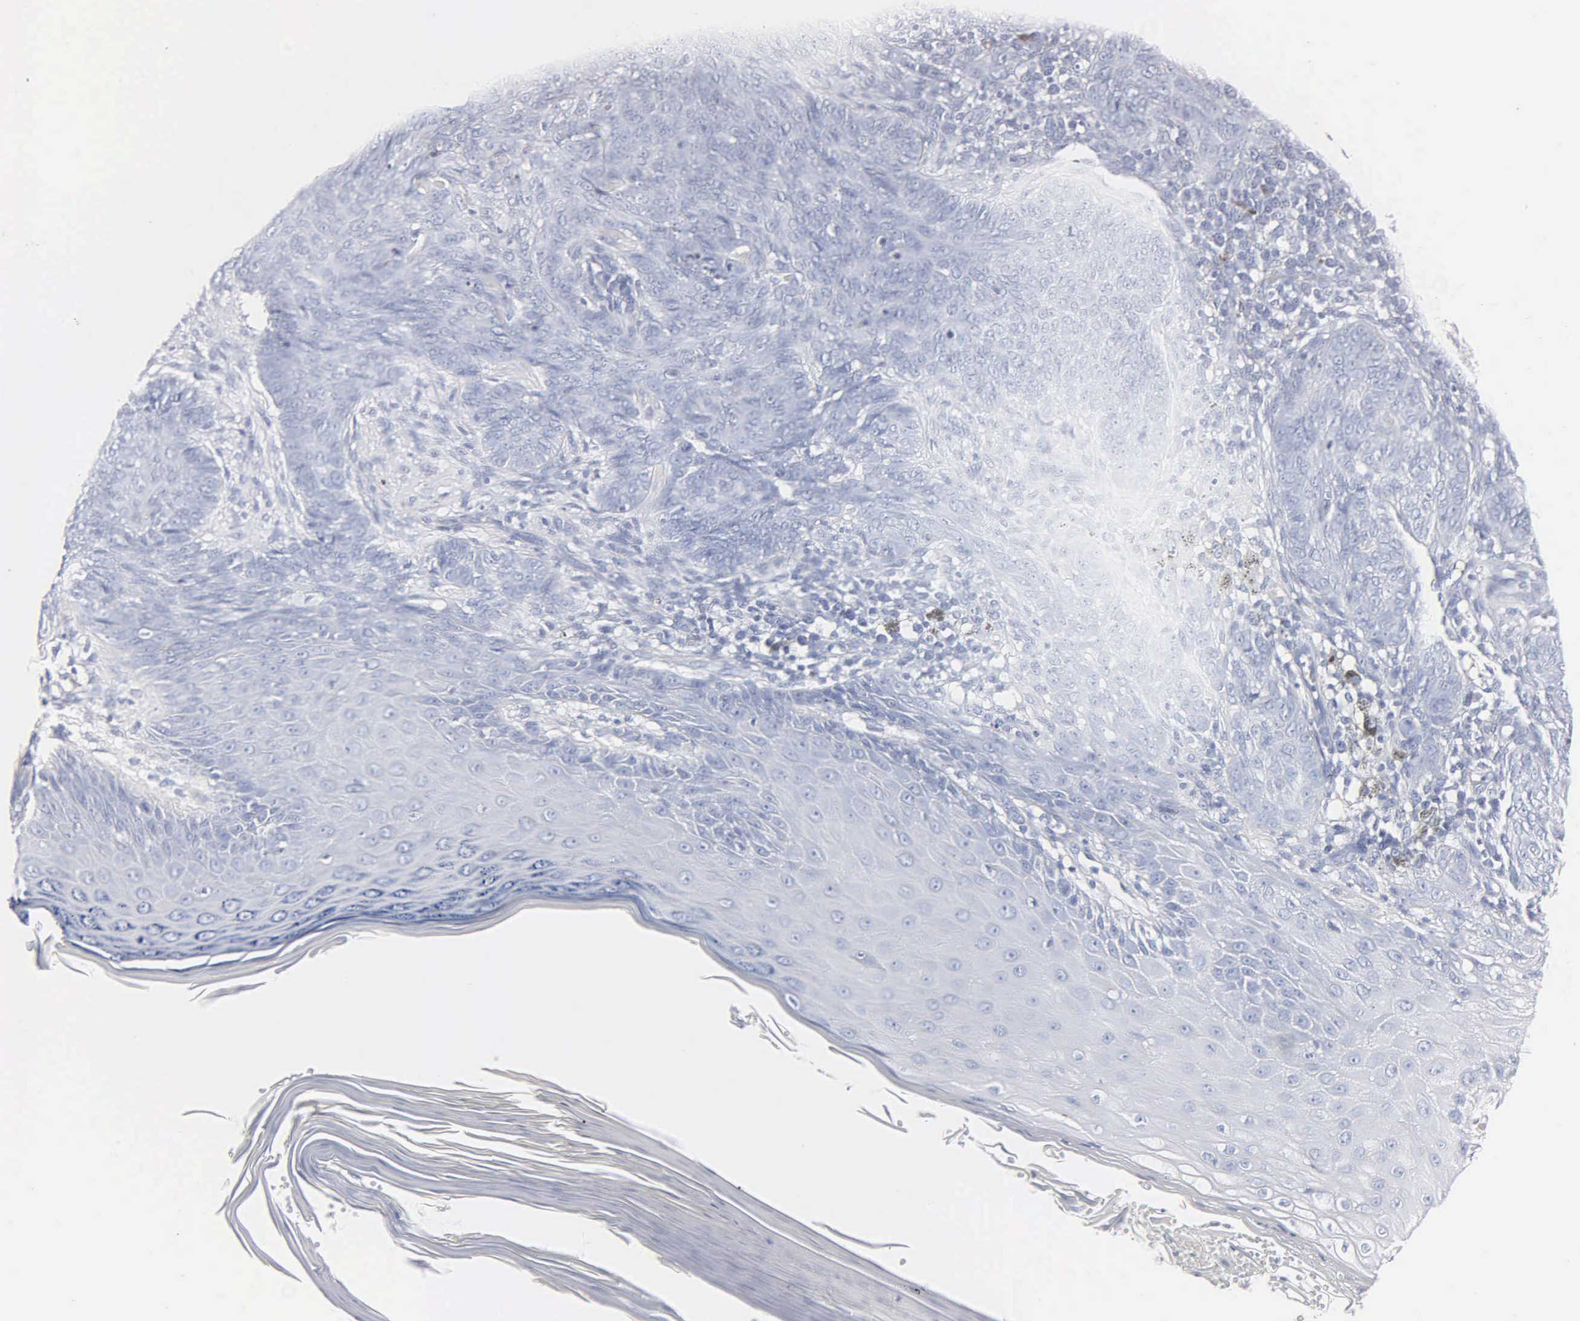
{"staining": {"intensity": "negative", "quantity": "none", "location": "none"}, "tissue": "skin cancer", "cell_type": "Tumor cells", "image_type": "cancer", "snomed": [{"axis": "morphology", "description": "Normal tissue, NOS"}, {"axis": "morphology", "description": "Basal cell carcinoma"}, {"axis": "topography", "description": "Skin"}], "caption": "This is an immunohistochemistry photomicrograph of human skin cancer. There is no positivity in tumor cells.", "gene": "MB", "patient": {"sex": "male", "age": 74}}